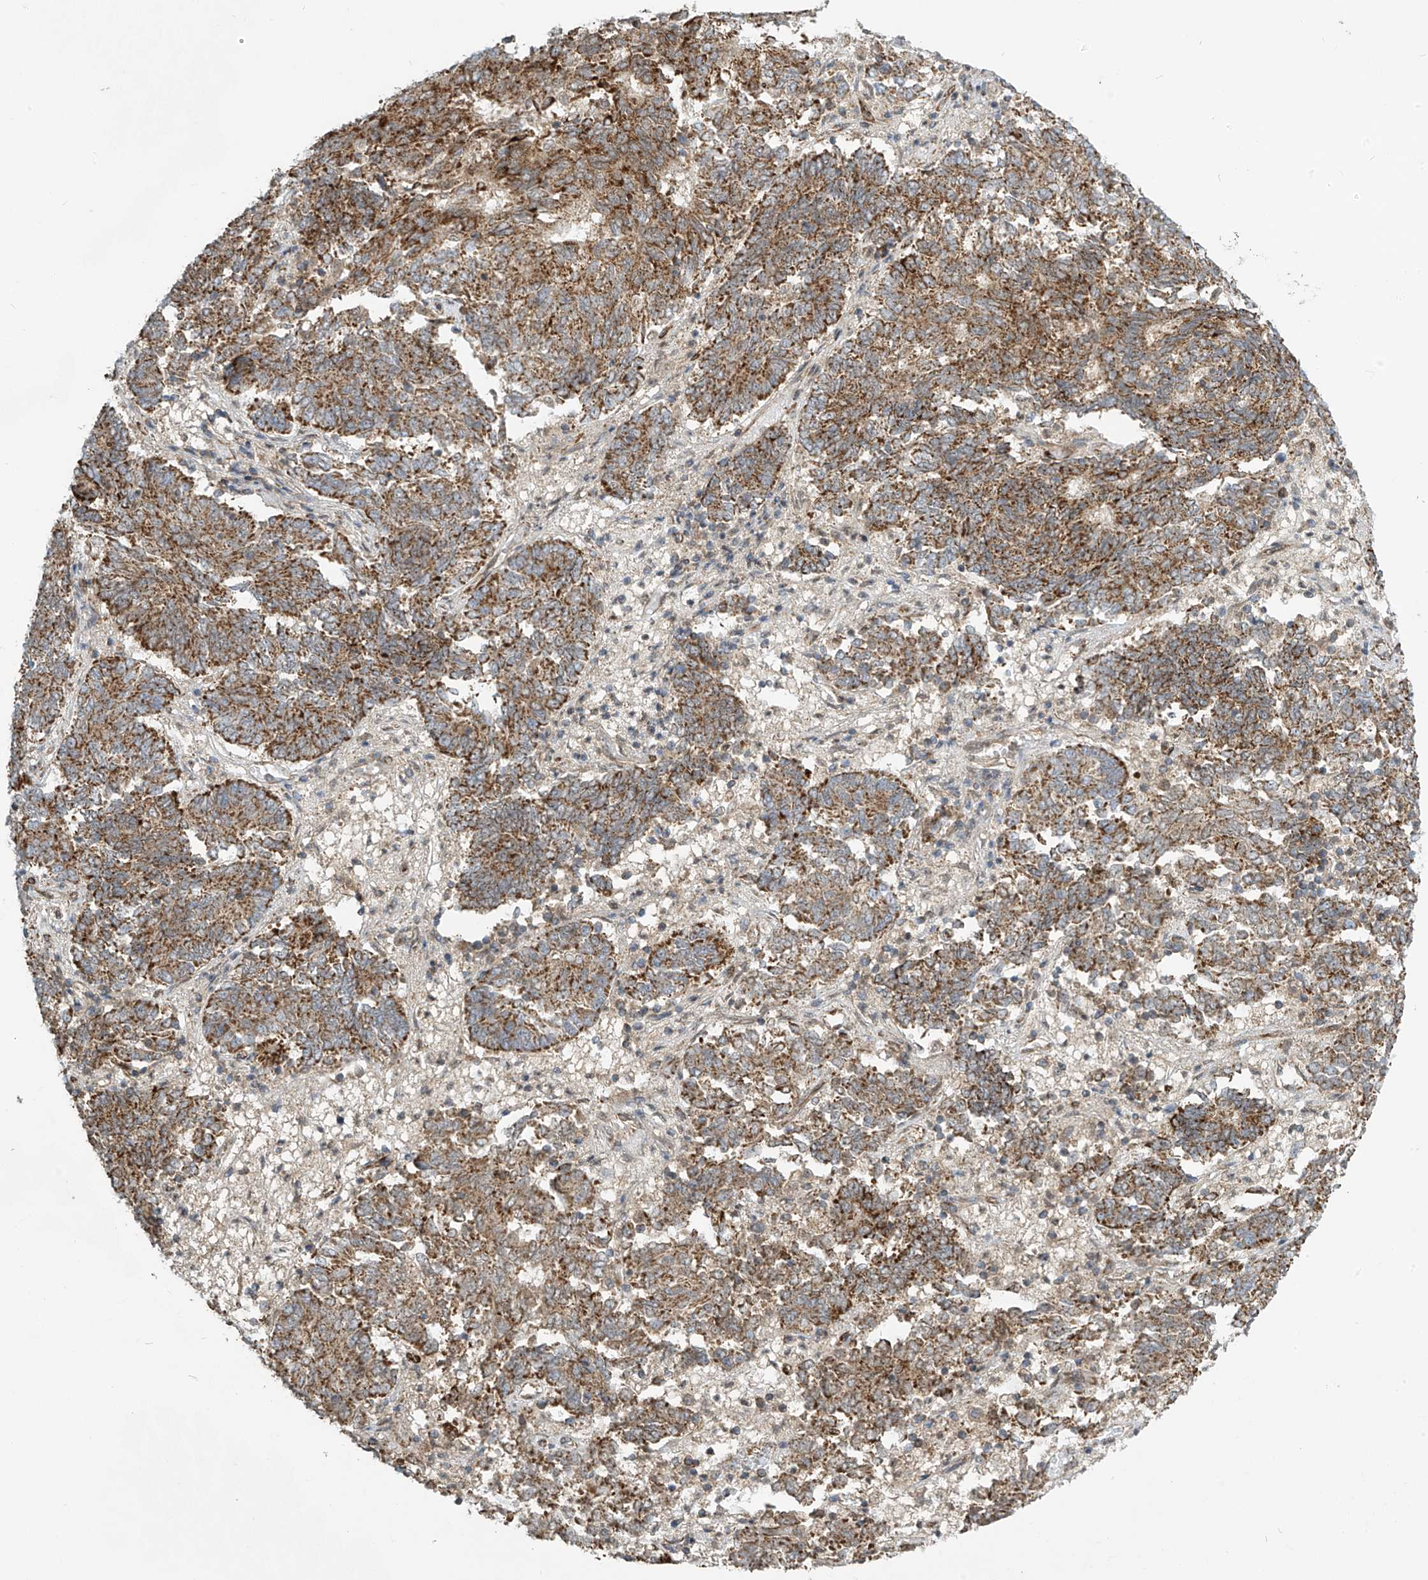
{"staining": {"intensity": "moderate", "quantity": ">75%", "location": "cytoplasmic/membranous"}, "tissue": "endometrial cancer", "cell_type": "Tumor cells", "image_type": "cancer", "snomed": [{"axis": "morphology", "description": "Adenocarcinoma, NOS"}, {"axis": "topography", "description": "Endometrium"}], "caption": "Endometrial cancer stained for a protein (brown) reveals moderate cytoplasmic/membranous positive staining in approximately >75% of tumor cells.", "gene": "METTL6", "patient": {"sex": "female", "age": 80}}